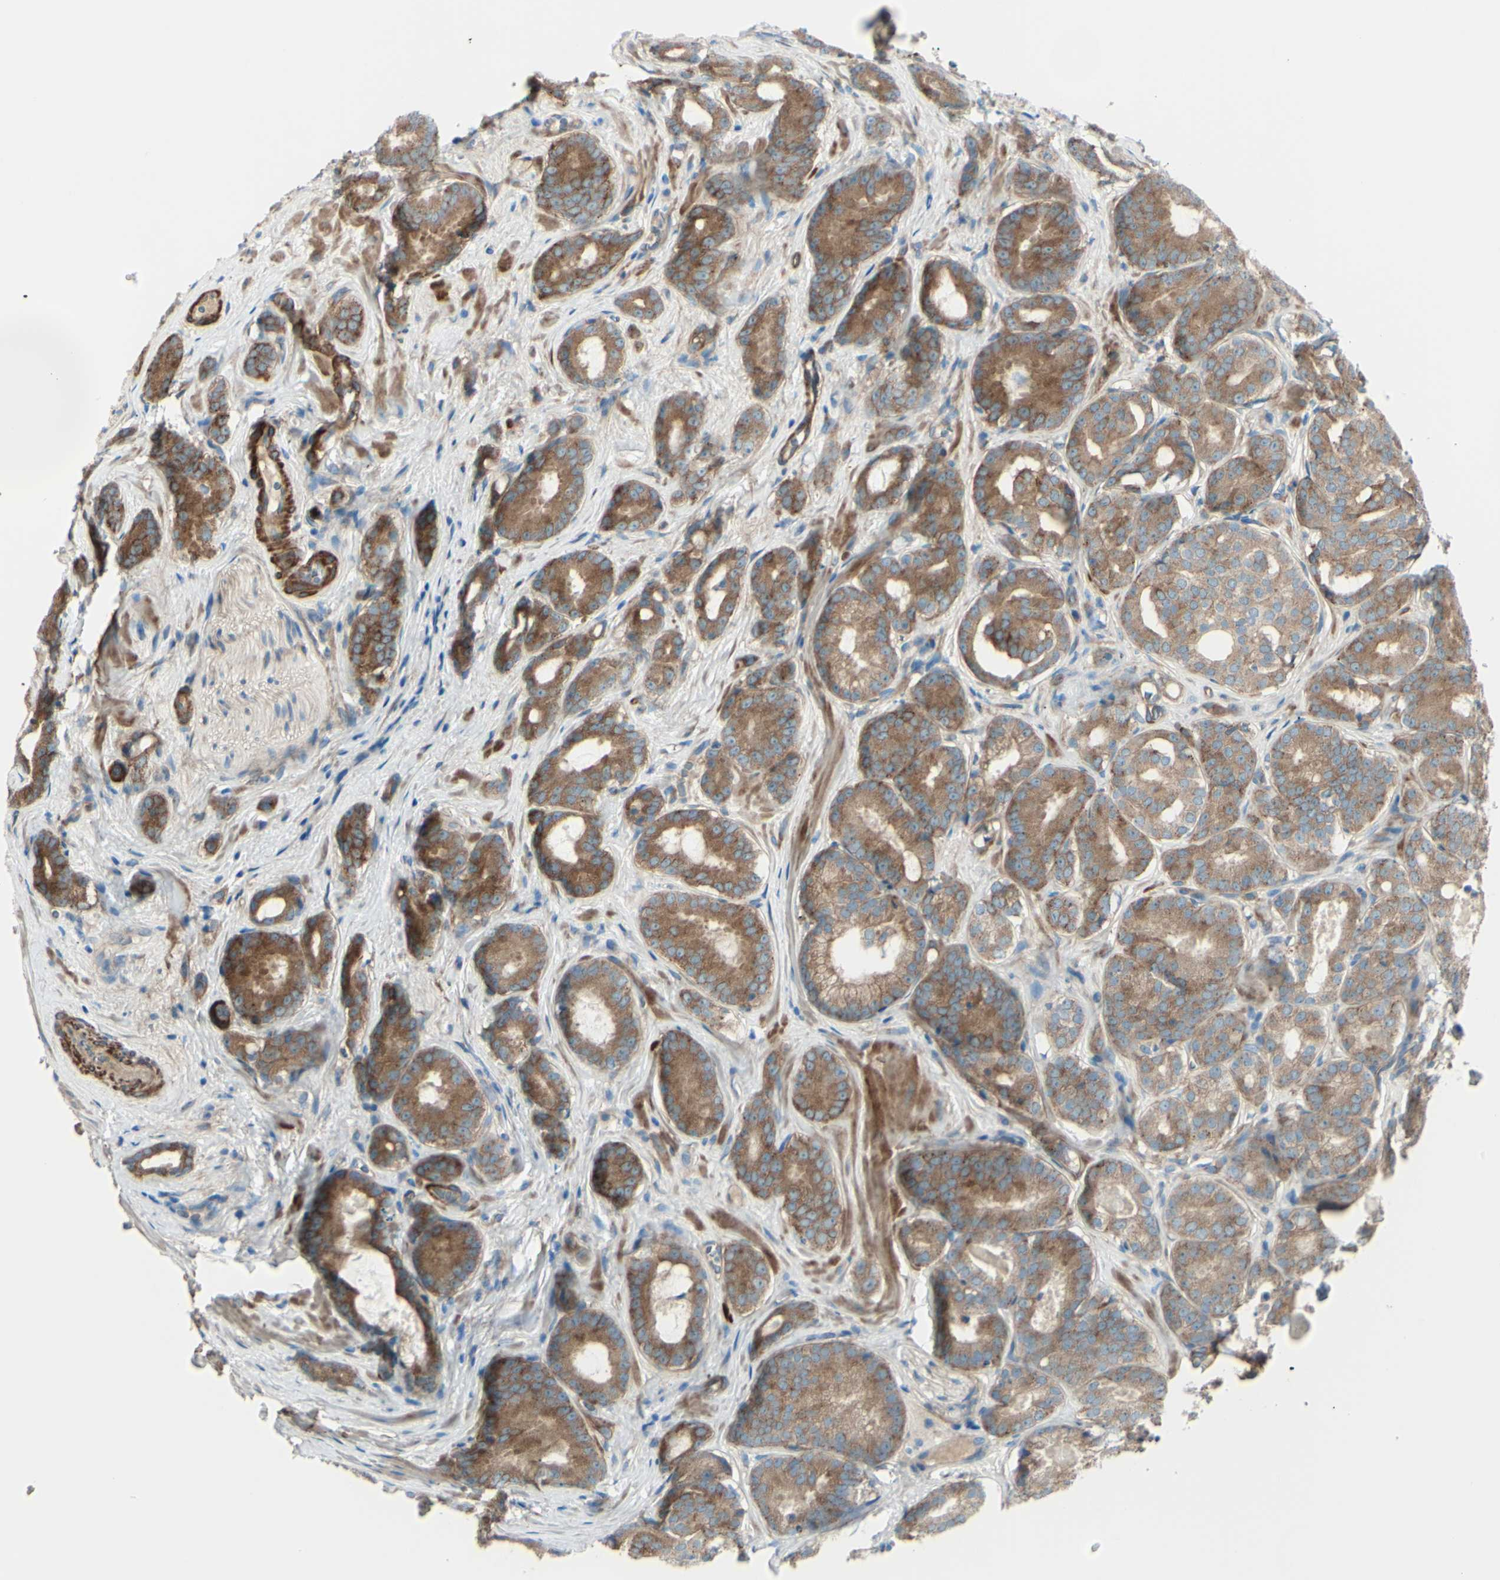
{"staining": {"intensity": "strong", "quantity": ">75%", "location": "cytoplasmic/membranous"}, "tissue": "prostate cancer", "cell_type": "Tumor cells", "image_type": "cancer", "snomed": [{"axis": "morphology", "description": "Adenocarcinoma, High grade"}, {"axis": "topography", "description": "Prostate"}], "caption": "Human prostate high-grade adenocarcinoma stained with a brown dye shows strong cytoplasmic/membranous positive positivity in approximately >75% of tumor cells.", "gene": "PCDHGA2", "patient": {"sex": "male", "age": 64}}